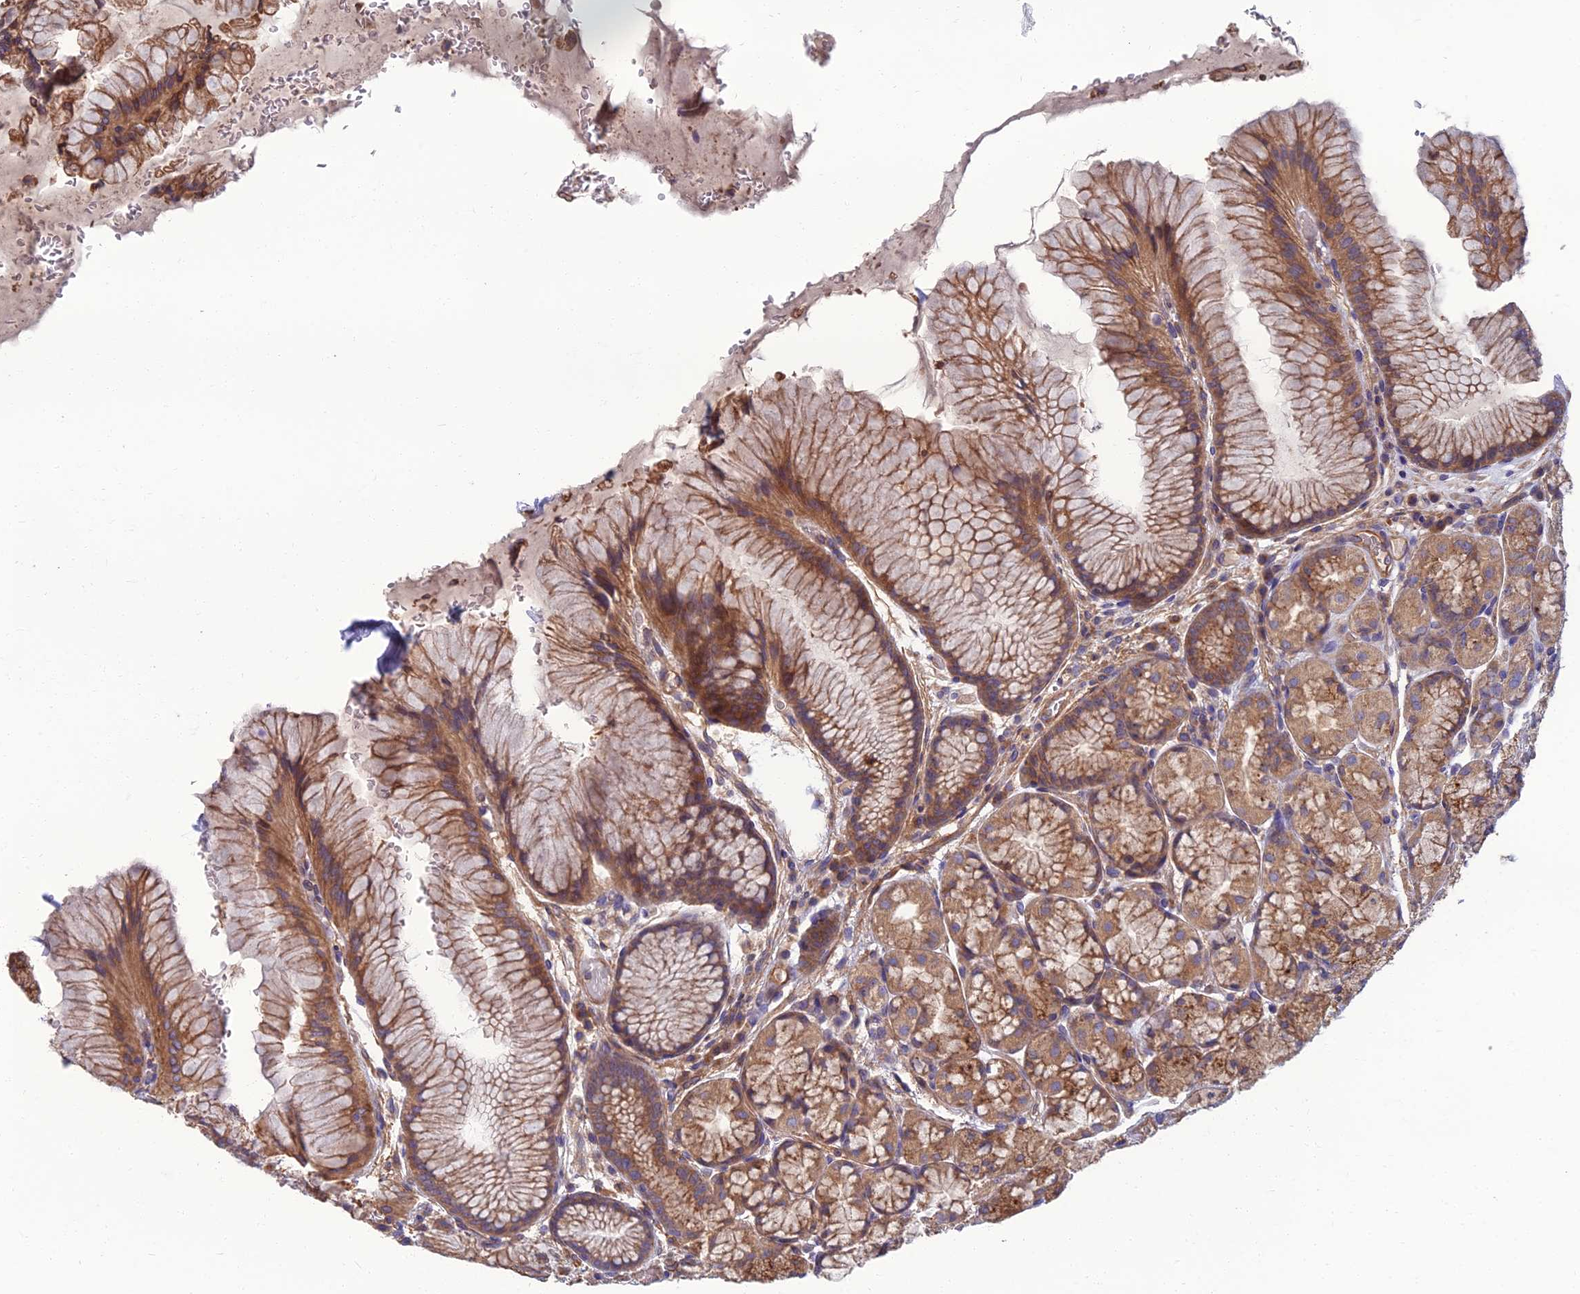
{"staining": {"intensity": "moderate", "quantity": ">75%", "location": "cytoplasmic/membranous"}, "tissue": "stomach", "cell_type": "Glandular cells", "image_type": "normal", "snomed": [{"axis": "morphology", "description": "Normal tissue, NOS"}, {"axis": "topography", "description": "Stomach"}], "caption": "Immunohistochemical staining of benign human stomach exhibits >75% levels of moderate cytoplasmic/membranous protein expression in approximately >75% of glandular cells. The protein of interest is shown in brown color, while the nuclei are stained blue.", "gene": "WDR24", "patient": {"sex": "male", "age": 63}}